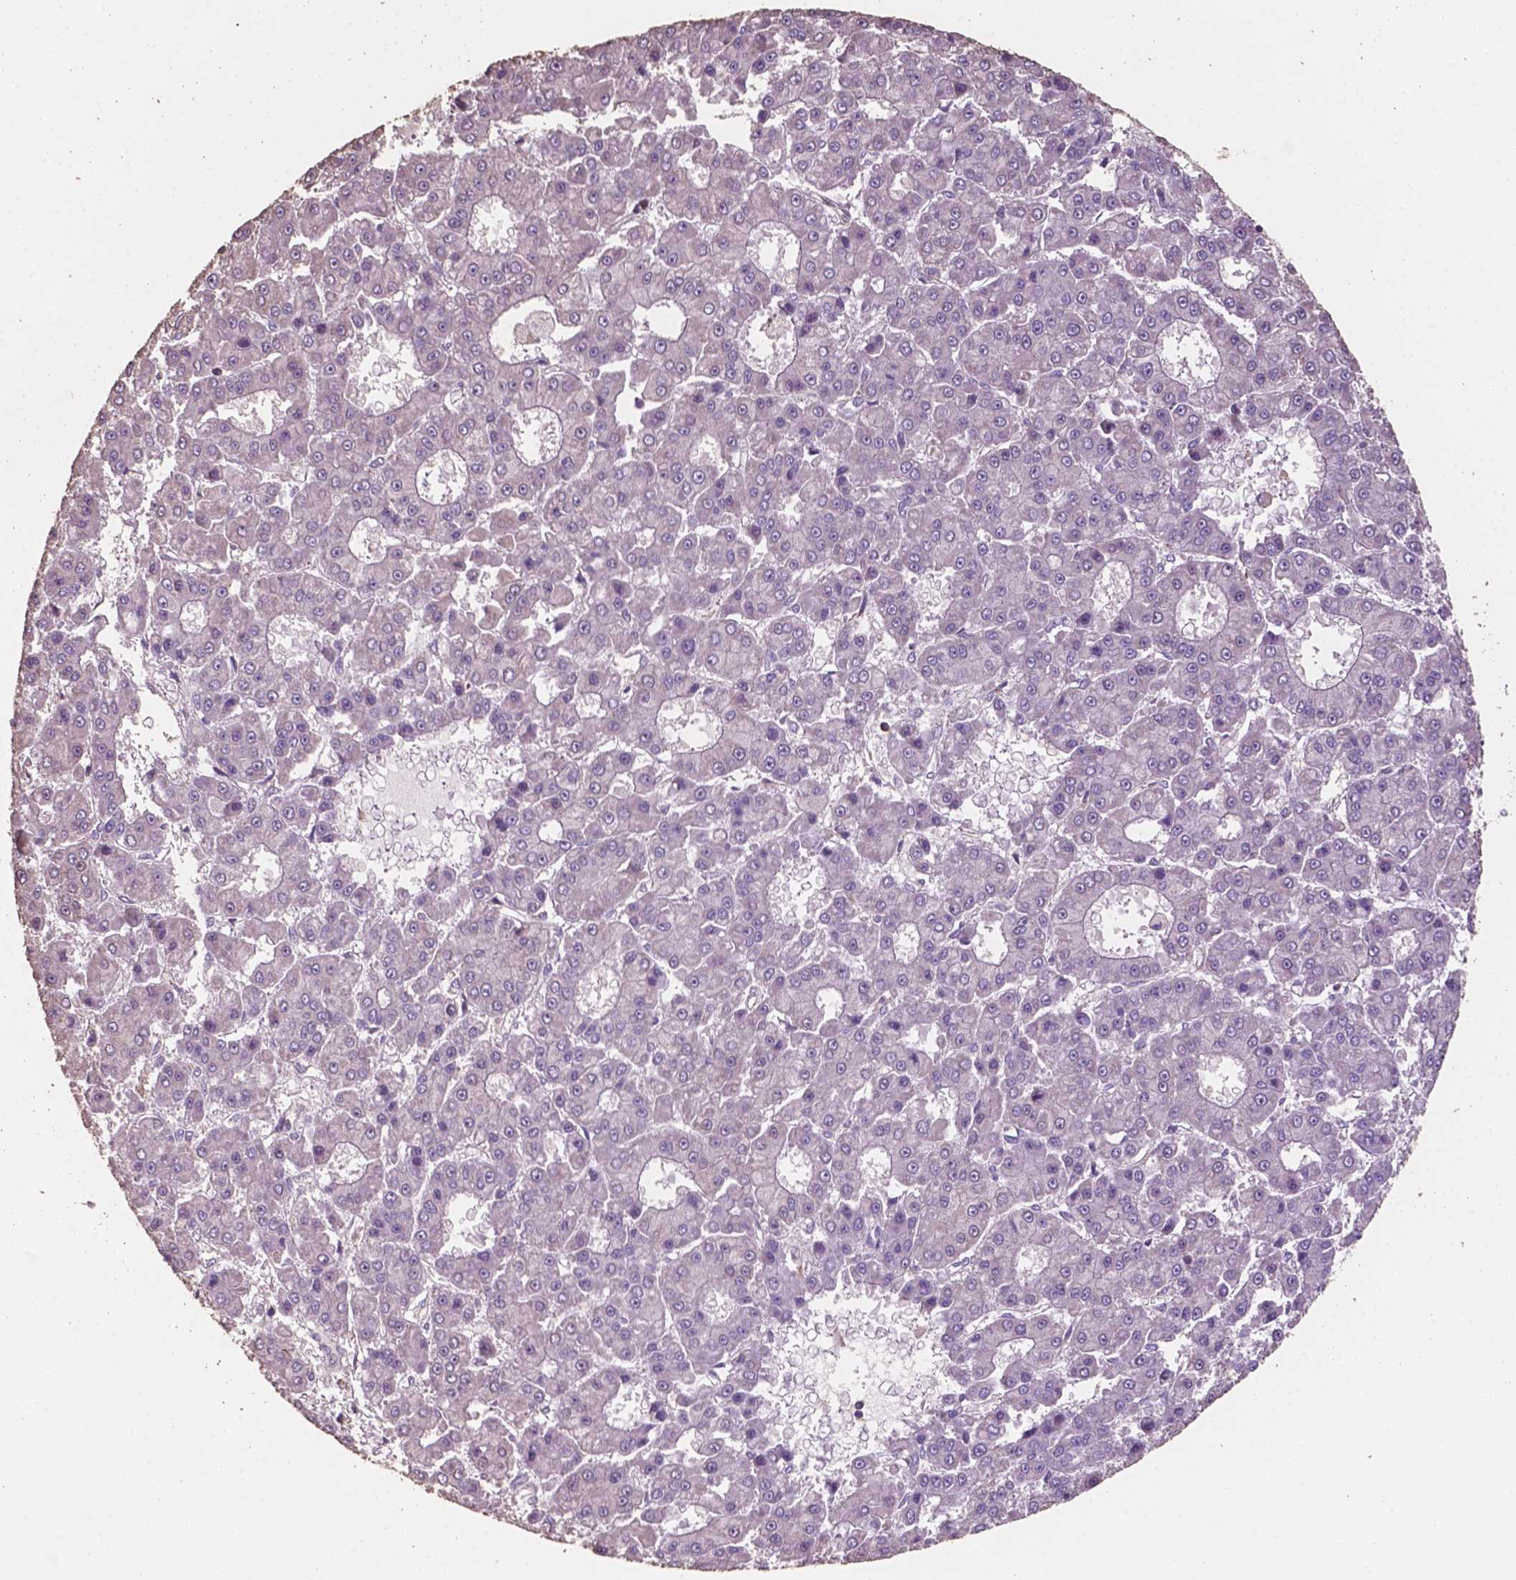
{"staining": {"intensity": "negative", "quantity": "none", "location": "none"}, "tissue": "liver cancer", "cell_type": "Tumor cells", "image_type": "cancer", "snomed": [{"axis": "morphology", "description": "Carcinoma, Hepatocellular, NOS"}, {"axis": "topography", "description": "Liver"}], "caption": "This photomicrograph is of hepatocellular carcinoma (liver) stained with IHC to label a protein in brown with the nuclei are counter-stained blue. There is no staining in tumor cells. (DAB (3,3'-diaminobenzidine) immunohistochemistry (IHC) with hematoxylin counter stain).", "gene": "COMMD4", "patient": {"sex": "male", "age": 70}}